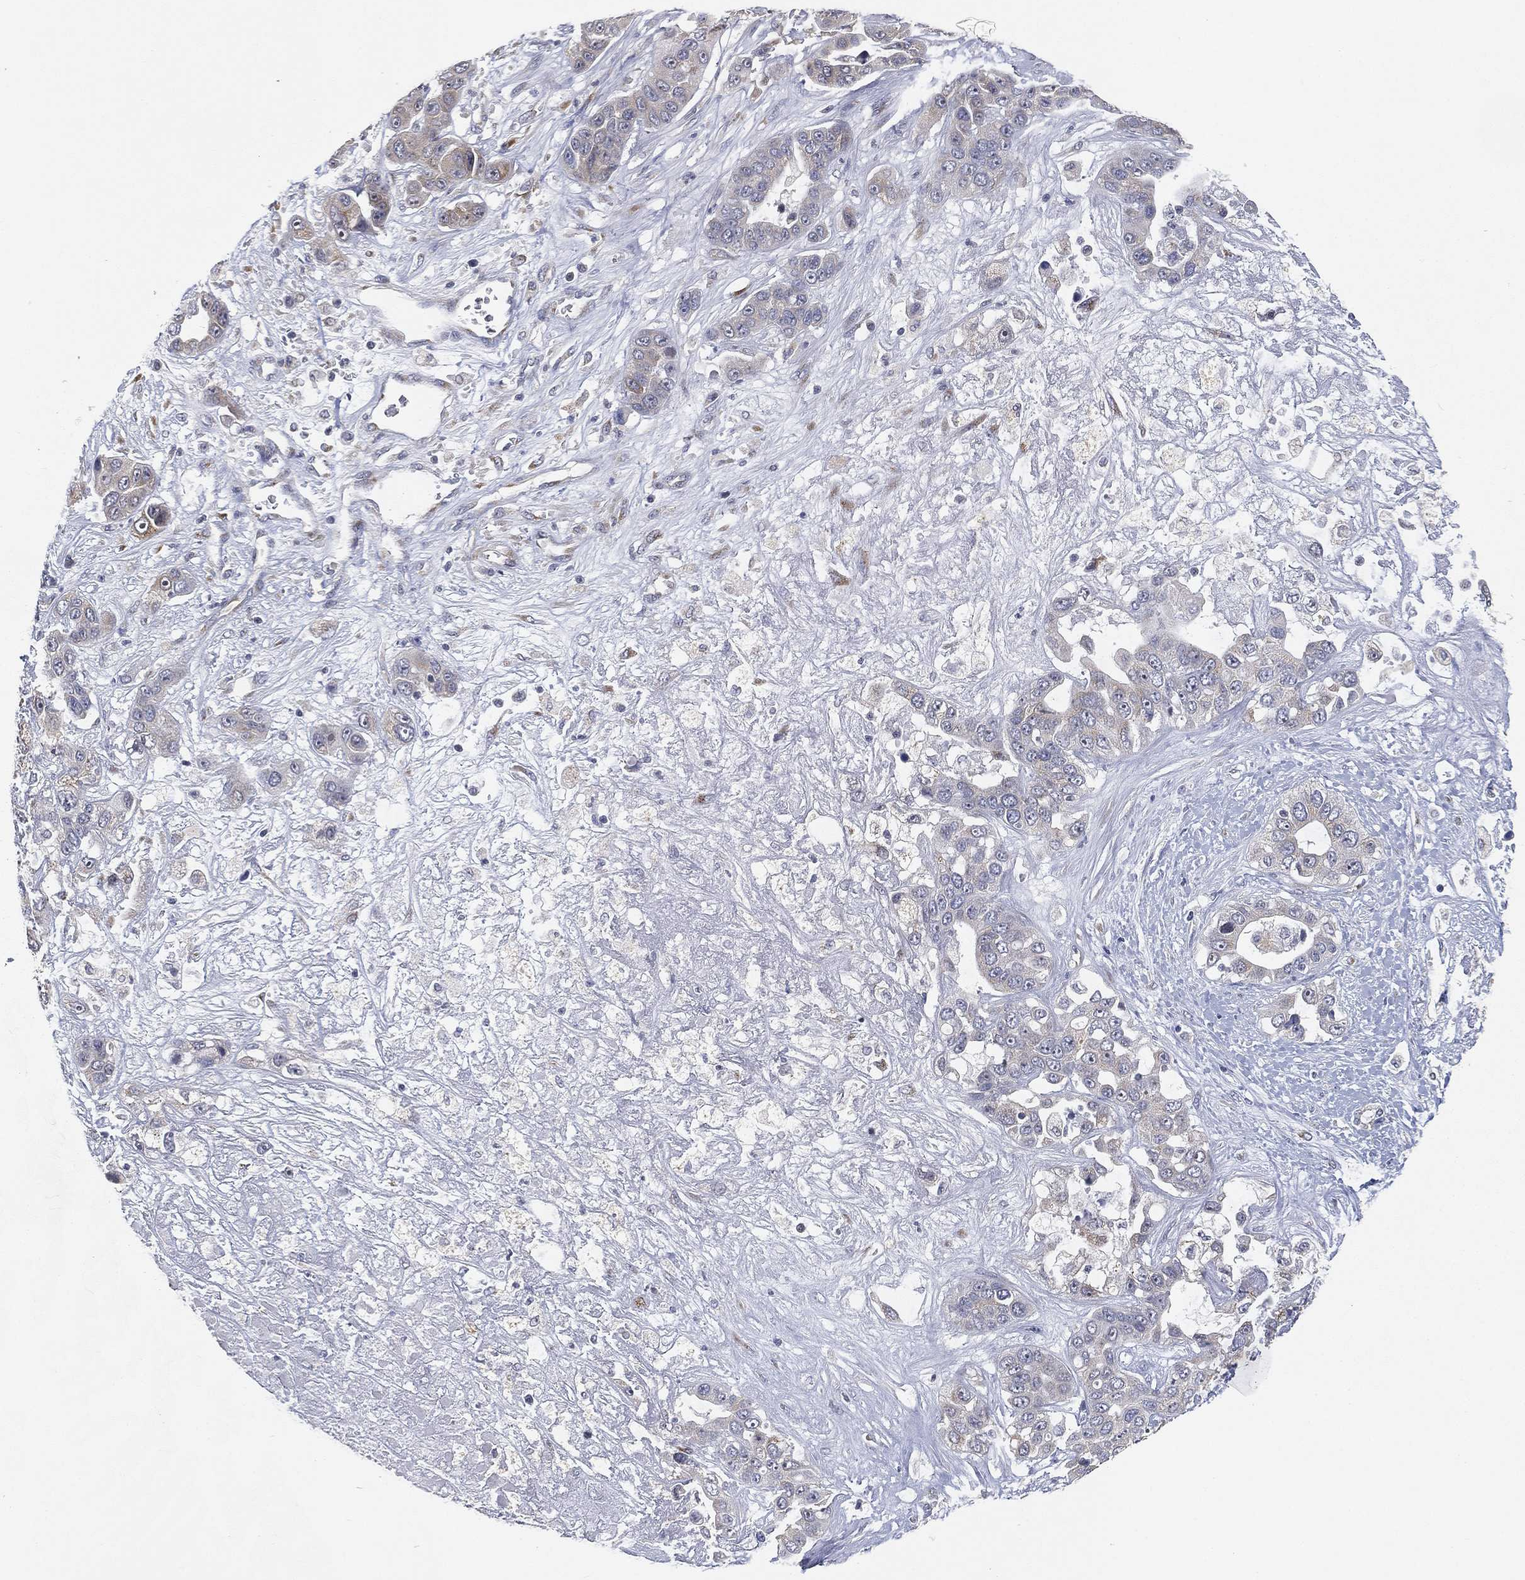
{"staining": {"intensity": "negative", "quantity": "none", "location": "none"}, "tissue": "liver cancer", "cell_type": "Tumor cells", "image_type": "cancer", "snomed": [{"axis": "morphology", "description": "Cholangiocarcinoma"}, {"axis": "topography", "description": "Liver"}], "caption": "A high-resolution photomicrograph shows immunohistochemistry (IHC) staining of liver cholangiocarcinoma, which exhibits no significant staining in tumor cells. Brightfield microscopy of IHC stained with DAB (3,3'-diaminobenzidine) (brown) and hematoxylin (blue), captured at high magnification.", "gene": "TICAM1", "patient": {"sex": "female", "age": 52}}